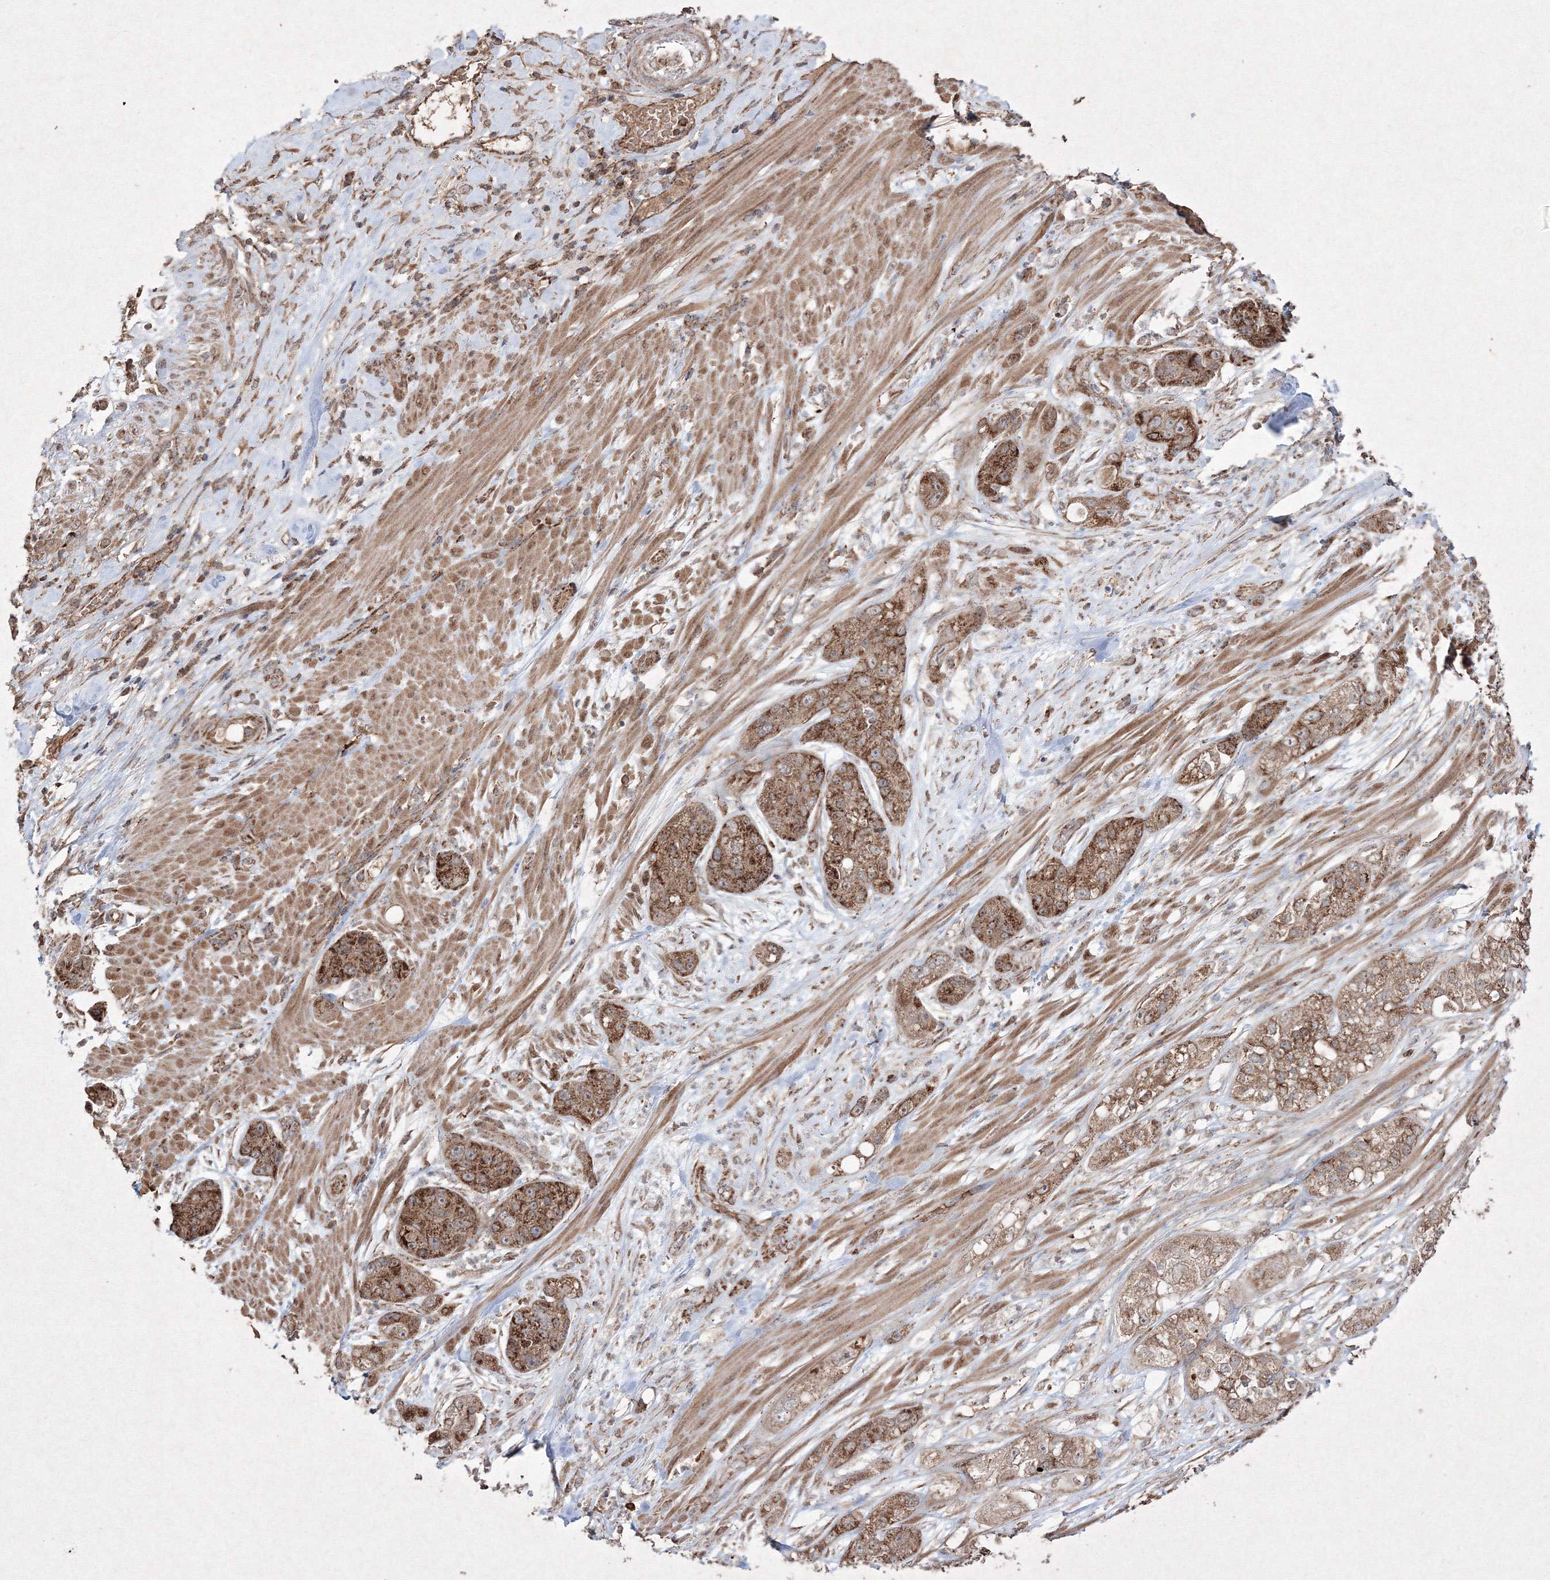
{"staining": {"intensity": "moderate", "quantity": ">75%", "location": "cytoplasmic/membranous"}, "tissue": "pancreatic cancer", "cell_type": "Tumor cells", "image_type": "cancer", "snomed": [{"axis": "morphology", "description": "Adenocarcinoma, NOS"}, {"axis": "topography", "description": "Pancreas"}], "caption": "A brown stain highlights moderate cytoplasmic/membranous expression of a protein in human adenocarcinoma (pancreatic) tumor cells.", "gene": "GRSF1", "patient": {"sex": "female", "age": 78}}